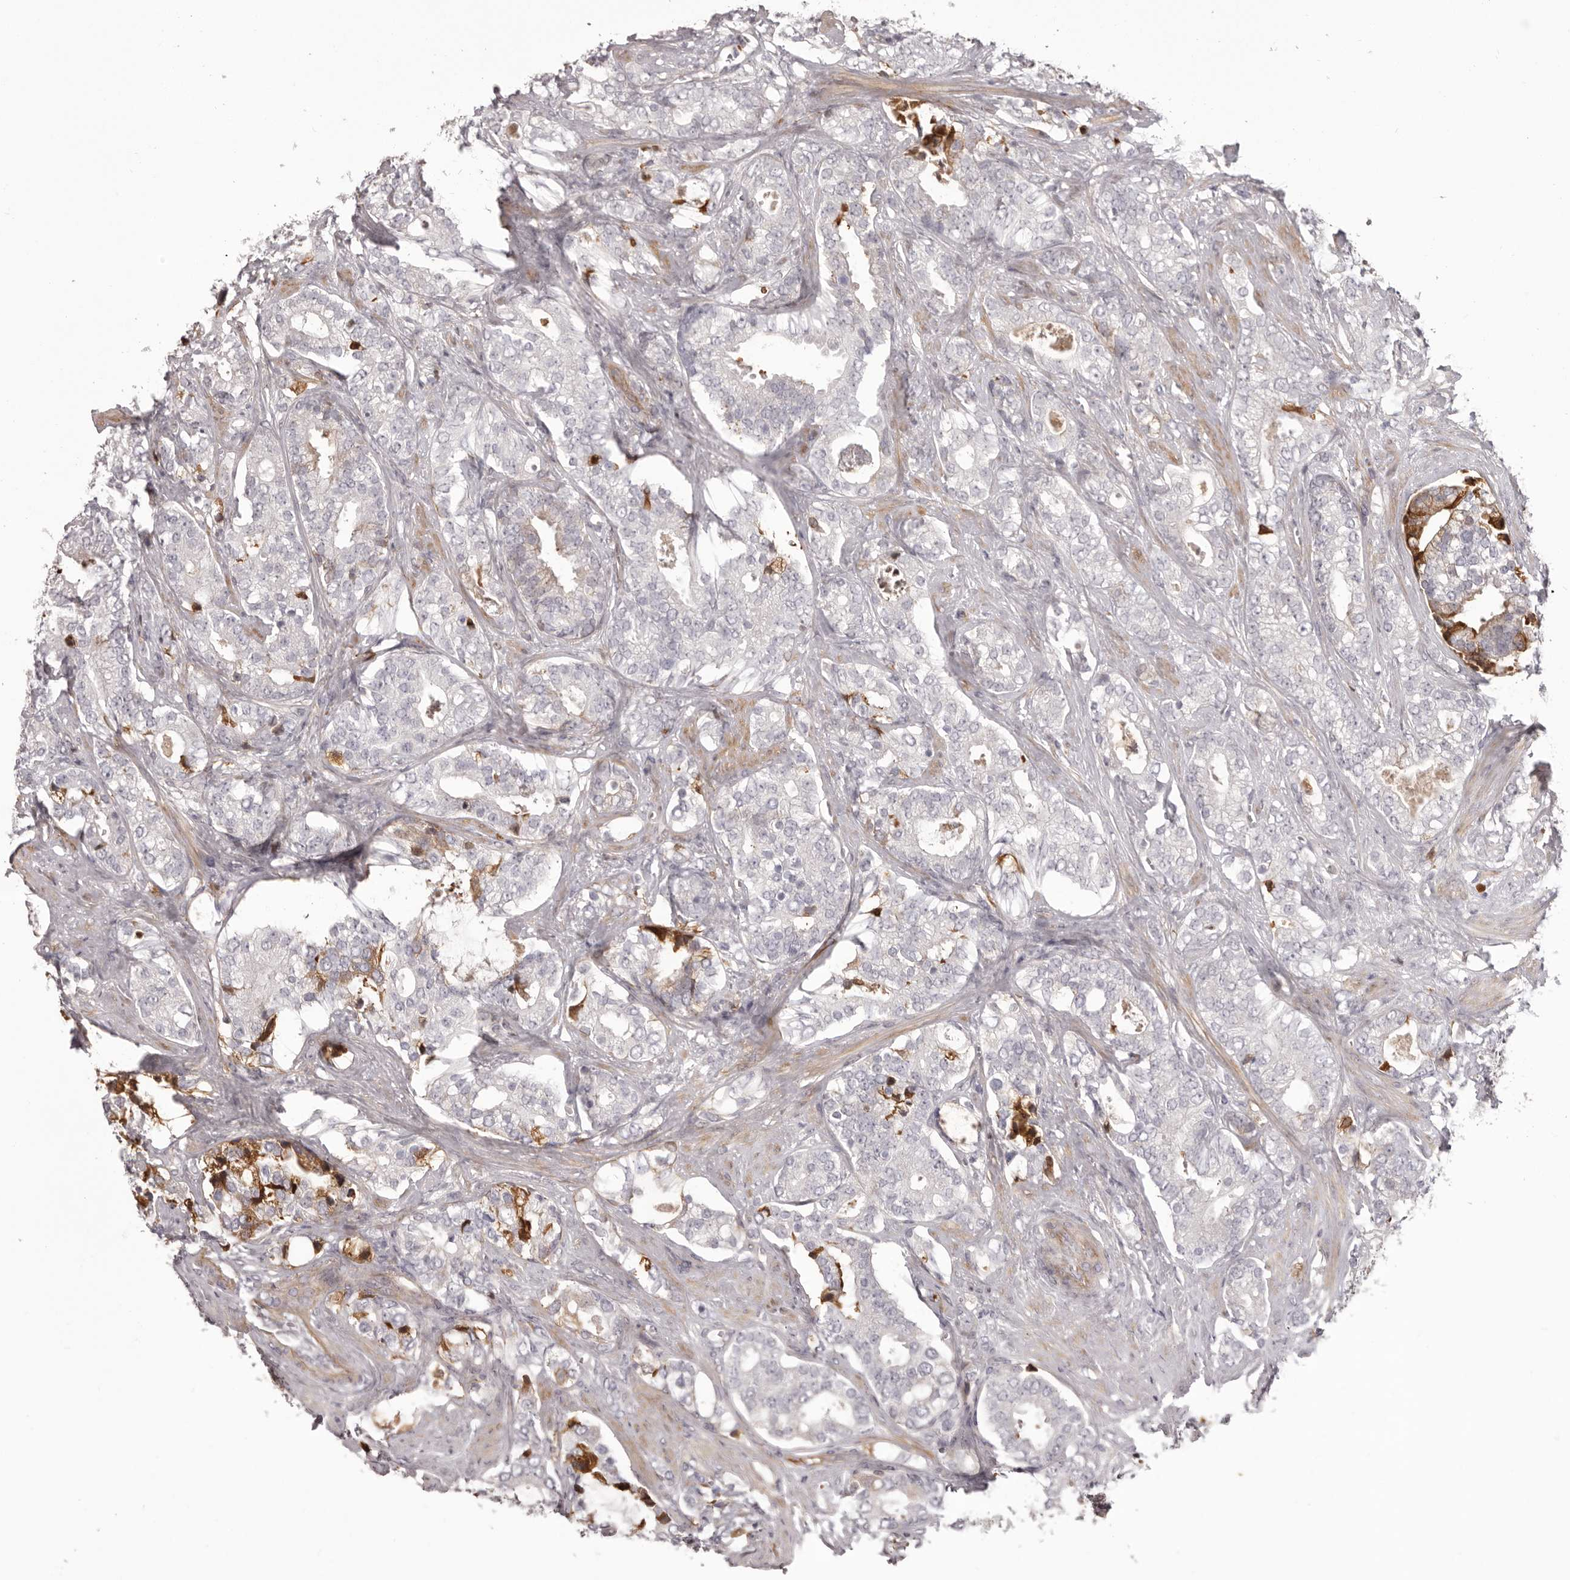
{"staining": {"intensity": "negative", "quantity": "none", "location": "none"}, "tissue": "prostate cancer", "cell_type": "Tumor cells", "image_type": "cancer", "snomed": [{"axis": "morphology", "description": "Adenocarcinoma, High grade"}, {"axis": "topography", "description": "Prostate and seminal vesicle, NOS"}], "caption": "Immunohistochemistry micrograph of neoplastic tissue: human prostate cancer stained with DAB shows no significant protein positivity in tumor cells.", "gene": "OTUD3", "patient": {"sex": "male", "age": 67}}